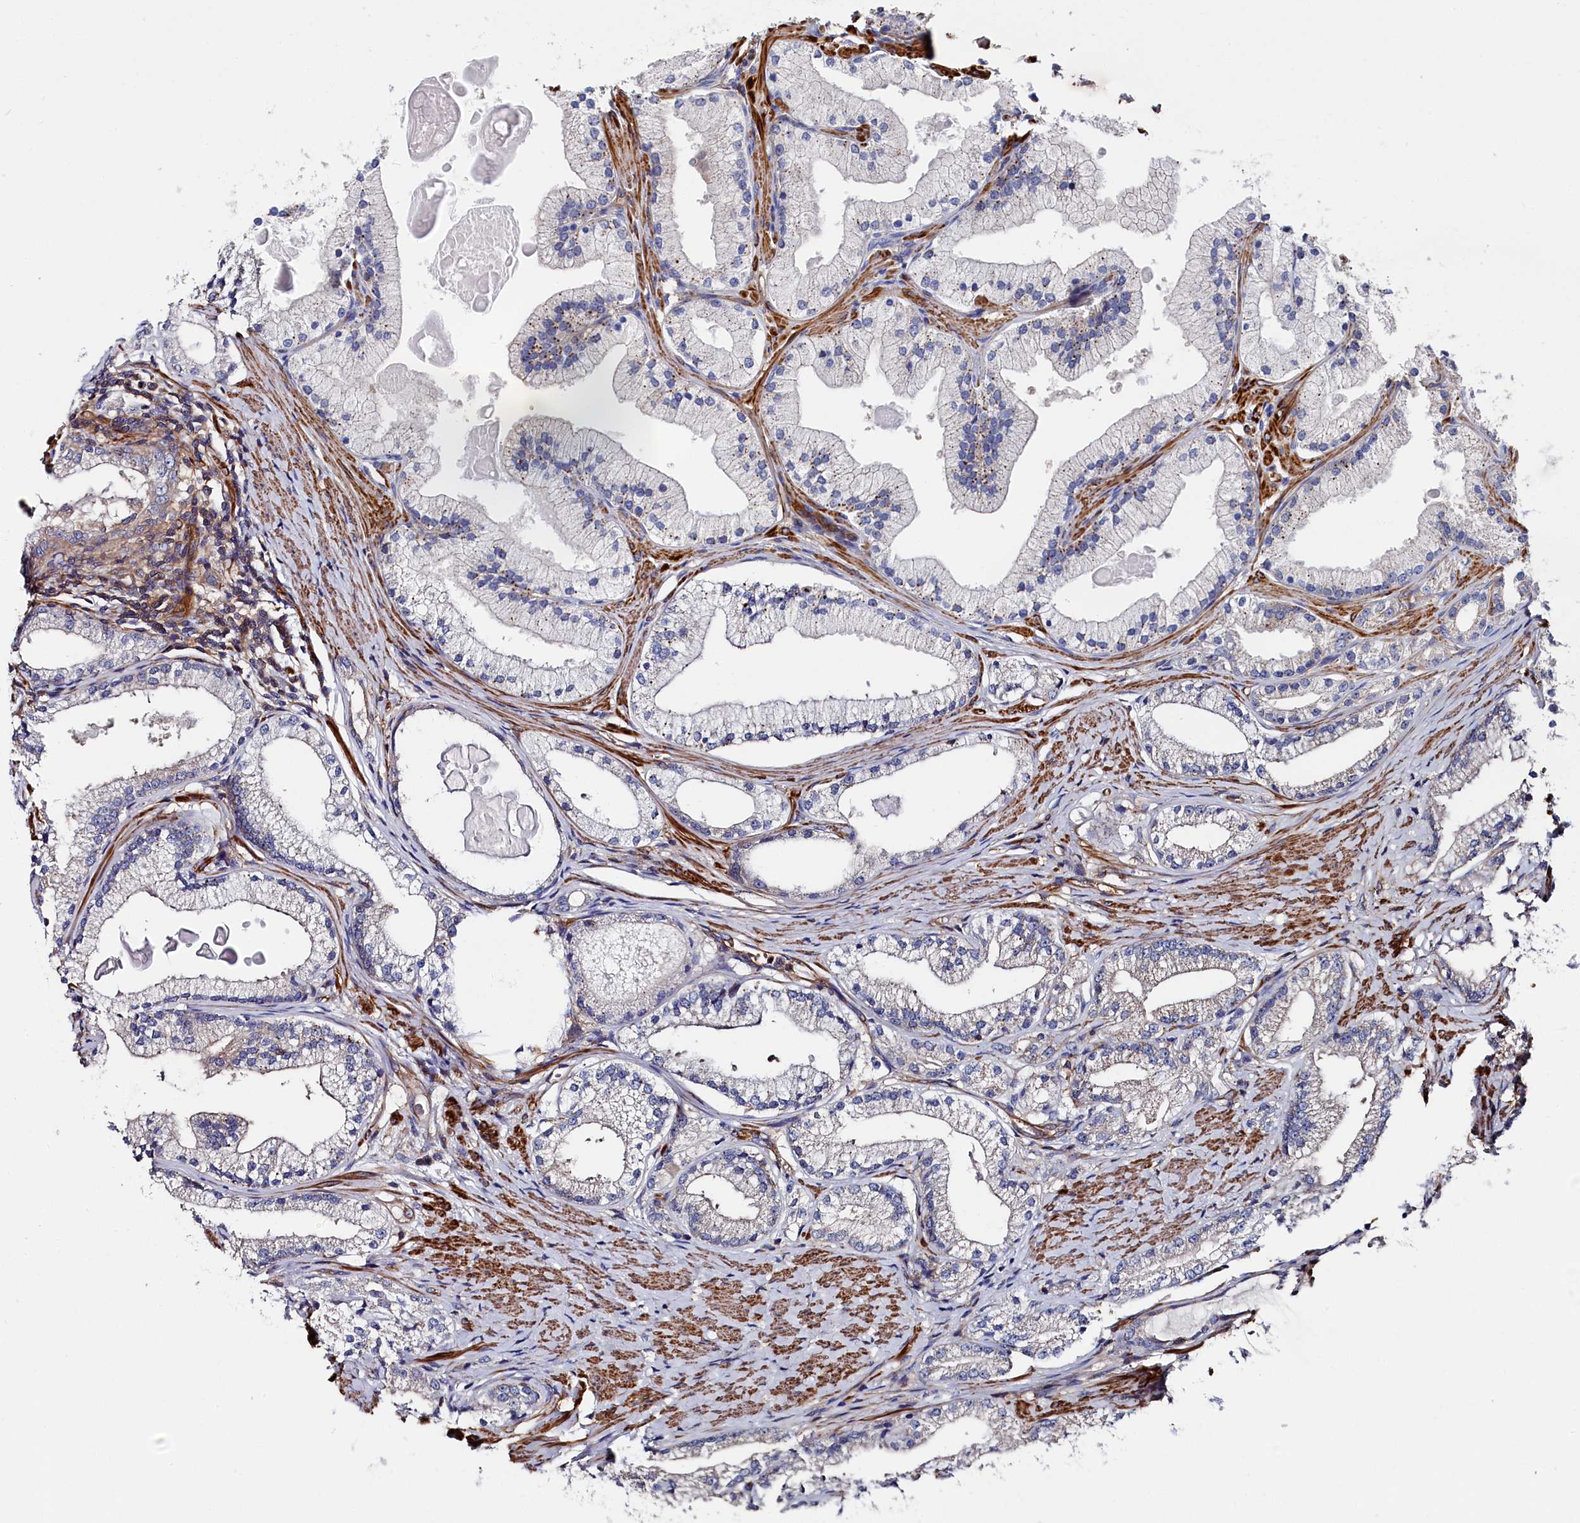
{"staining": {"intensity": "negative", "quantity": "none", "location": "none"}, "tissue": "prostate cancer", "cell_type": "Tumor cells", "image_type": "cancer", "snomed": [{"axis": "morphology", "description": "Adenocarcinoma, Low grade"}, {"axis": "topography", "description": "Prostate"}], "caption": "Tumor cells are negative for protein expression in human adenocarcinoma (low-grade) (prostate). Brightfield microscopy of IHC stained with DAB (3,3'-diaminobenzidine) (brown) and hematoxylin (blue), captured at high magnification.", "gene": "LDHD", "patient": {"sex": "male", "age": 57}}